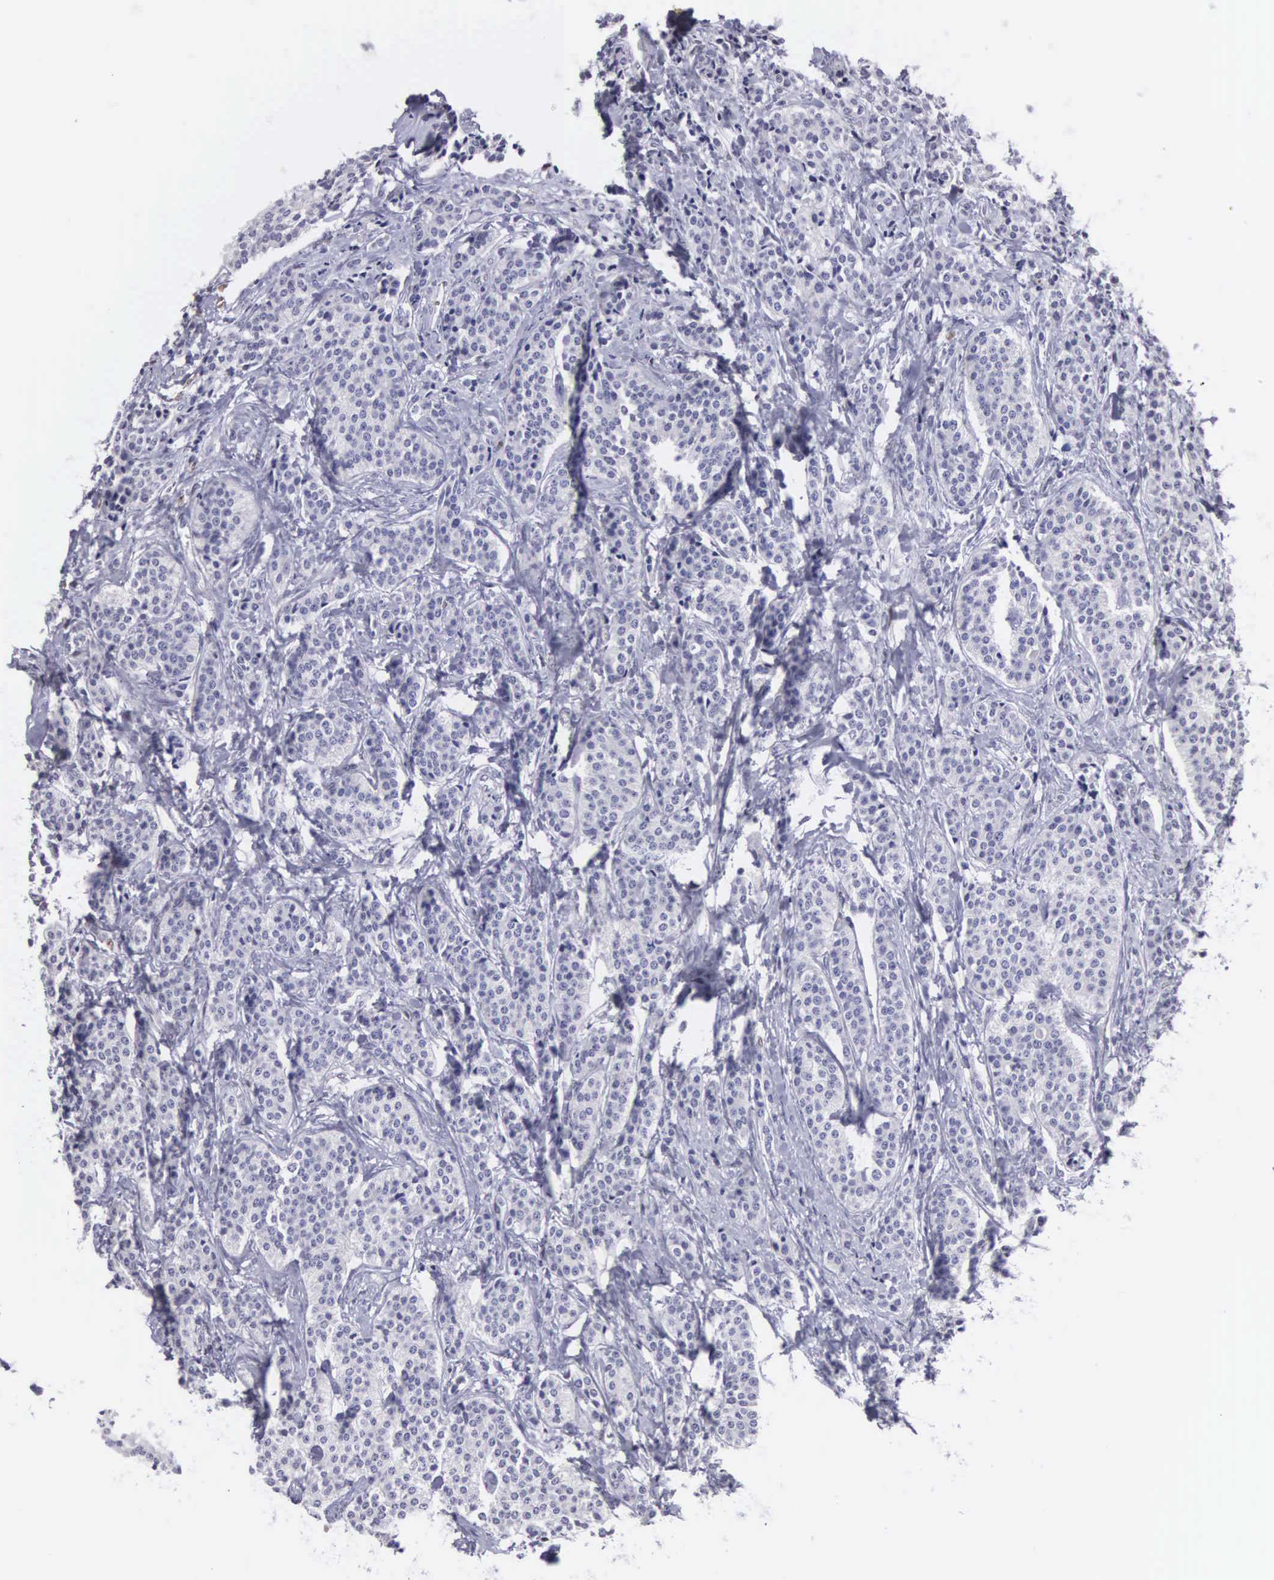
{"staining": {"intensity": "negative", "quantity": "none", "location": "none"}, "tissue": "carcinoid", "cell_type": "Tumor cells", "image_type": "cancer", "snomed": [{"axis": "morphology", "description": "Carcinoid, malignant, NOS"}, {"axis": "topography", "description": "Small intestine"}], "caption": "Tumor cells are negative for brown protein staining in malignant carcinoid.", "gene": "ETV6", "patient": {"sex": "male", "age": 63}}